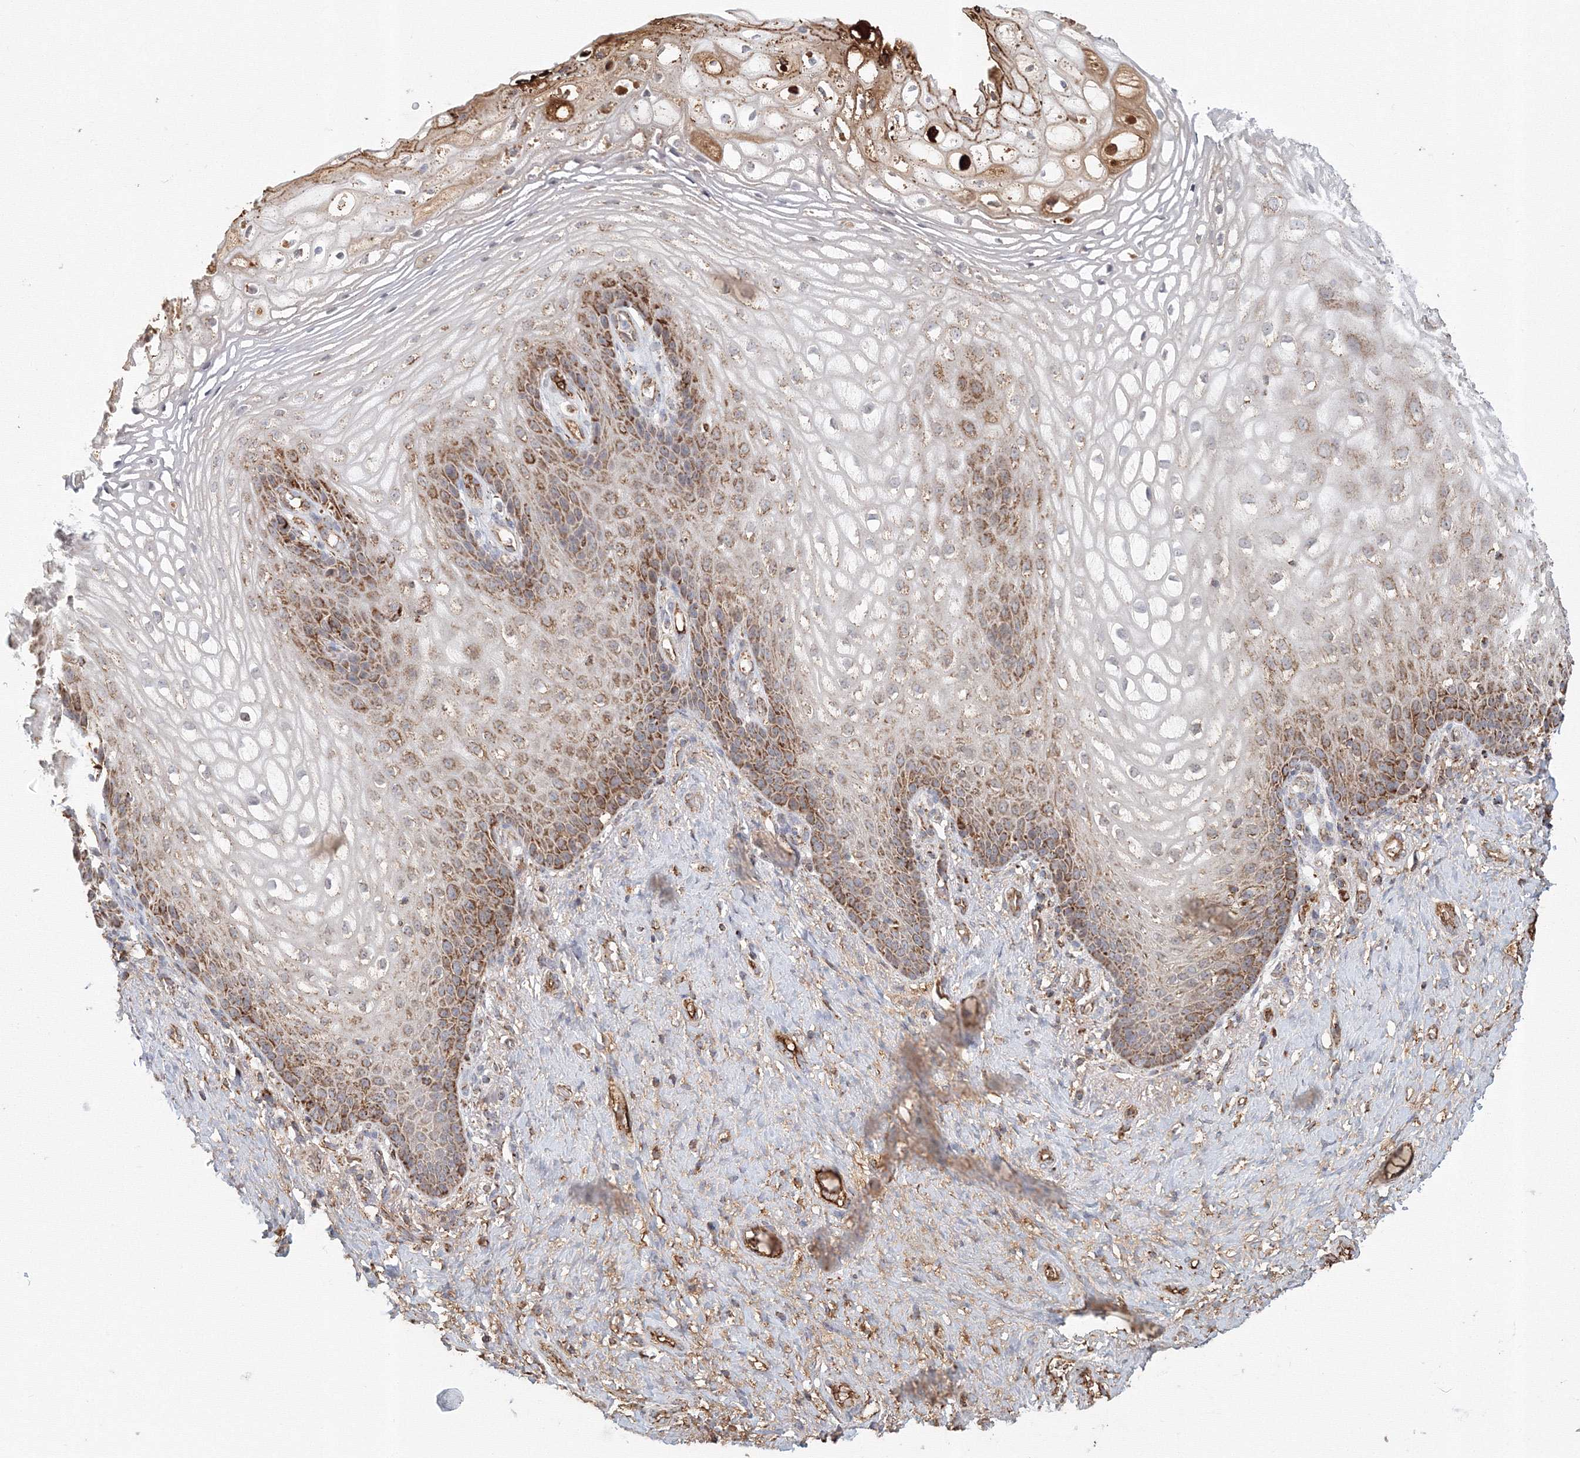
{"staining": {"intensity": "moderate", "quantity": "25%-75%", "location": "cytoplasmic/membranous"}, "tissue": "vagina", "cell_type": "Squamous epithelial cells", "image_type": "normal", "snomed": [{"axis": "morphology", "description": "Normal tissue, NOS"}, {"axis": "topography", "description": "Vagina"}], "caption": "Immunohistochemistry photomicrograph of benign vagina: vagina stained using immunohistochemistry displays medium levels of moderate protein expression localized specifically in the cytoplasmic/membranous of squamous epithelial cells, appearing as a cytoplasmic/membranous brown color.", "gene": "GRPEL1", "patient": {"sex": "female", "age": 60}}